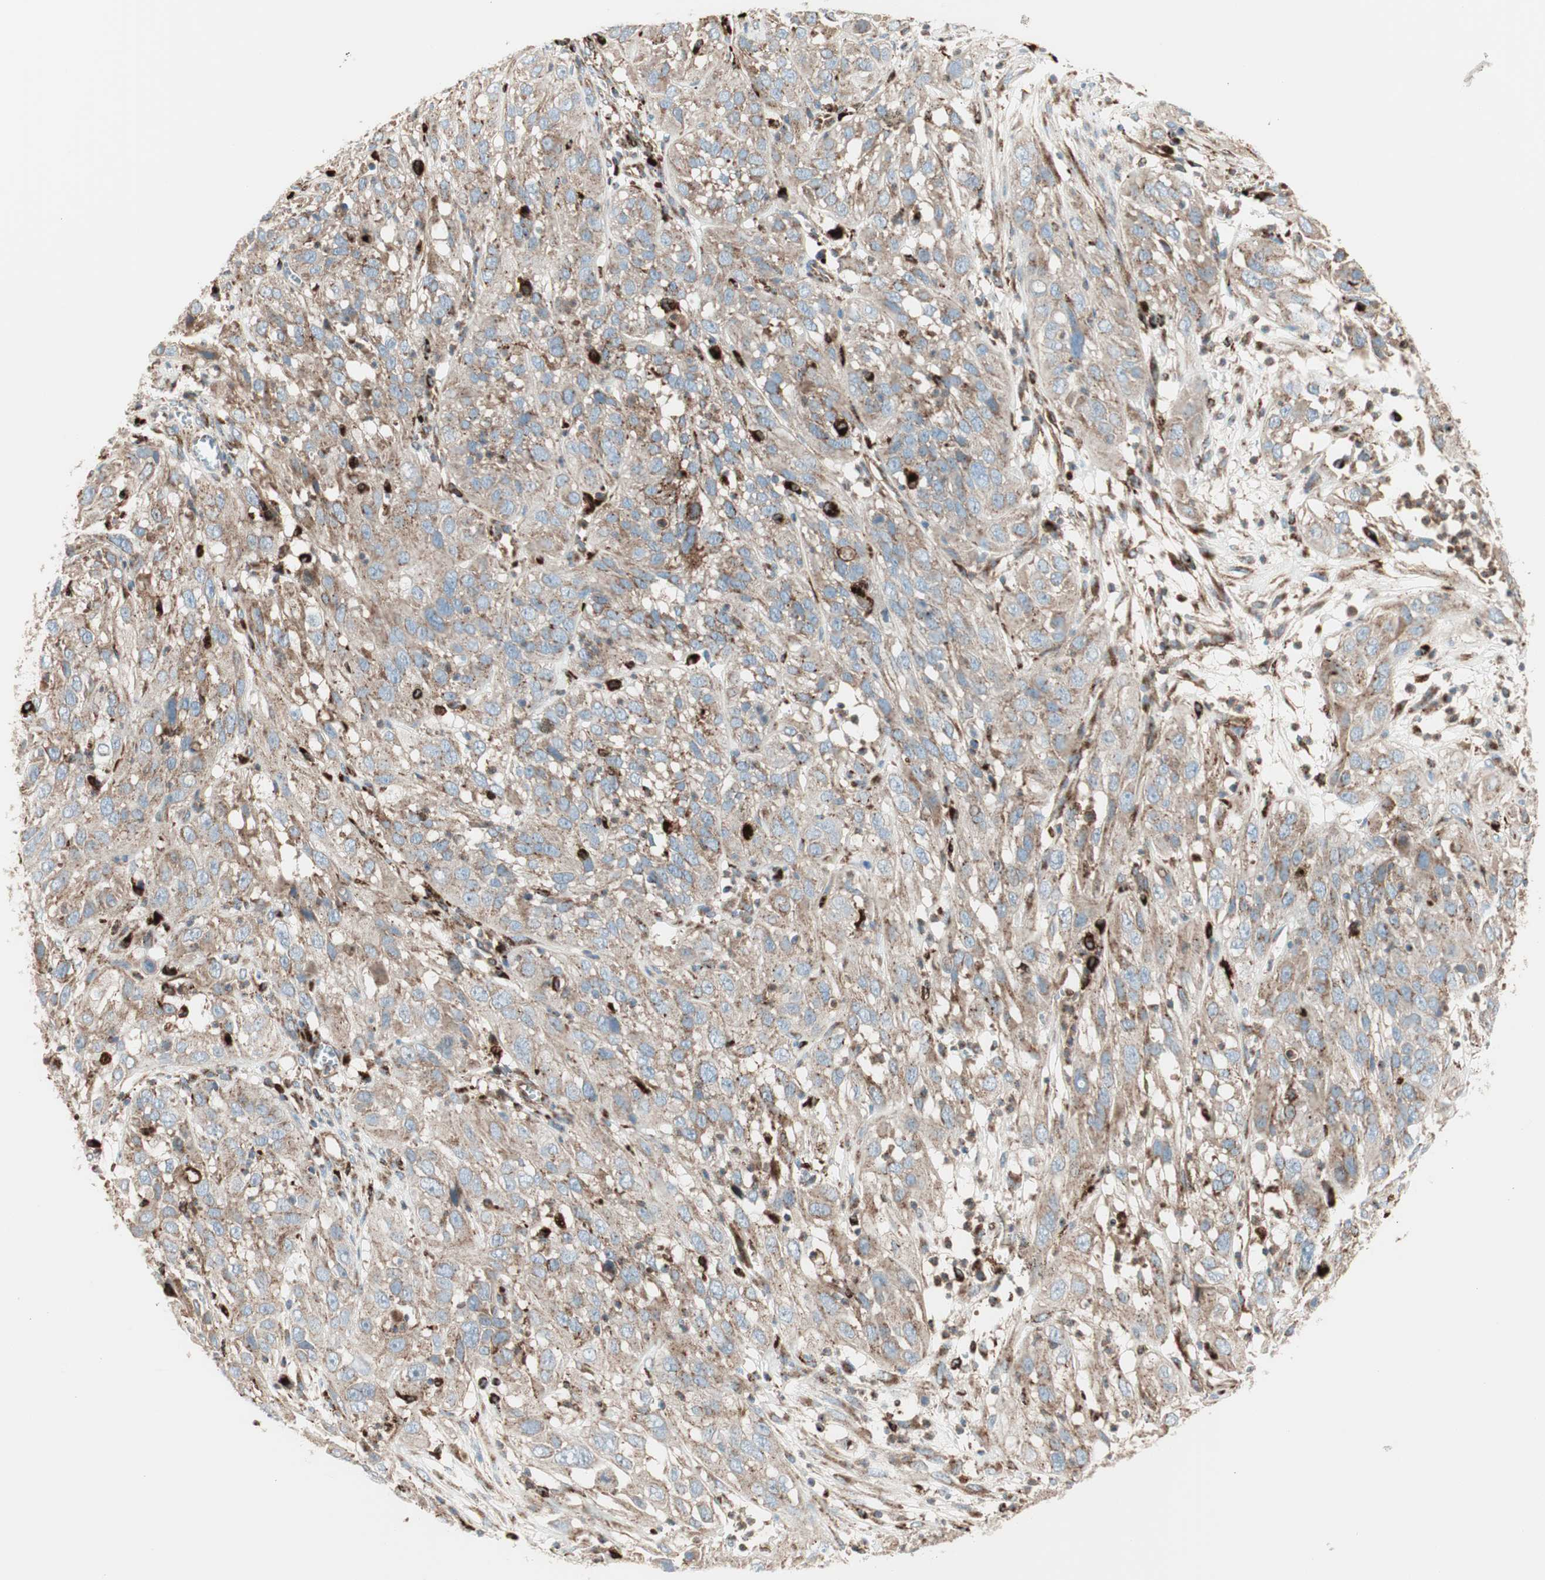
{"staining": {"intensity": "weak", "quantity": ">75%", "location": "cytoplasmic/membranous"}, "tissue": "cervical cancer", "cell_type": "Tumor cells", "image_type": "cancer", "snomed": [{"axis": "morphology", "description": "Squamous cell carcinoma, NOS"}, {"axis": "topography", "description": "Cervix"}], "caption": "Cervical cancer (squamous cell carcinoma) was stained to show a protein in brown. There is low levels of weak cytoplasmic/membranous staining in about >75% of tumor cells.", "gene": "ATP6V1G1", "patient": {"sex": "female", "age": 32}}